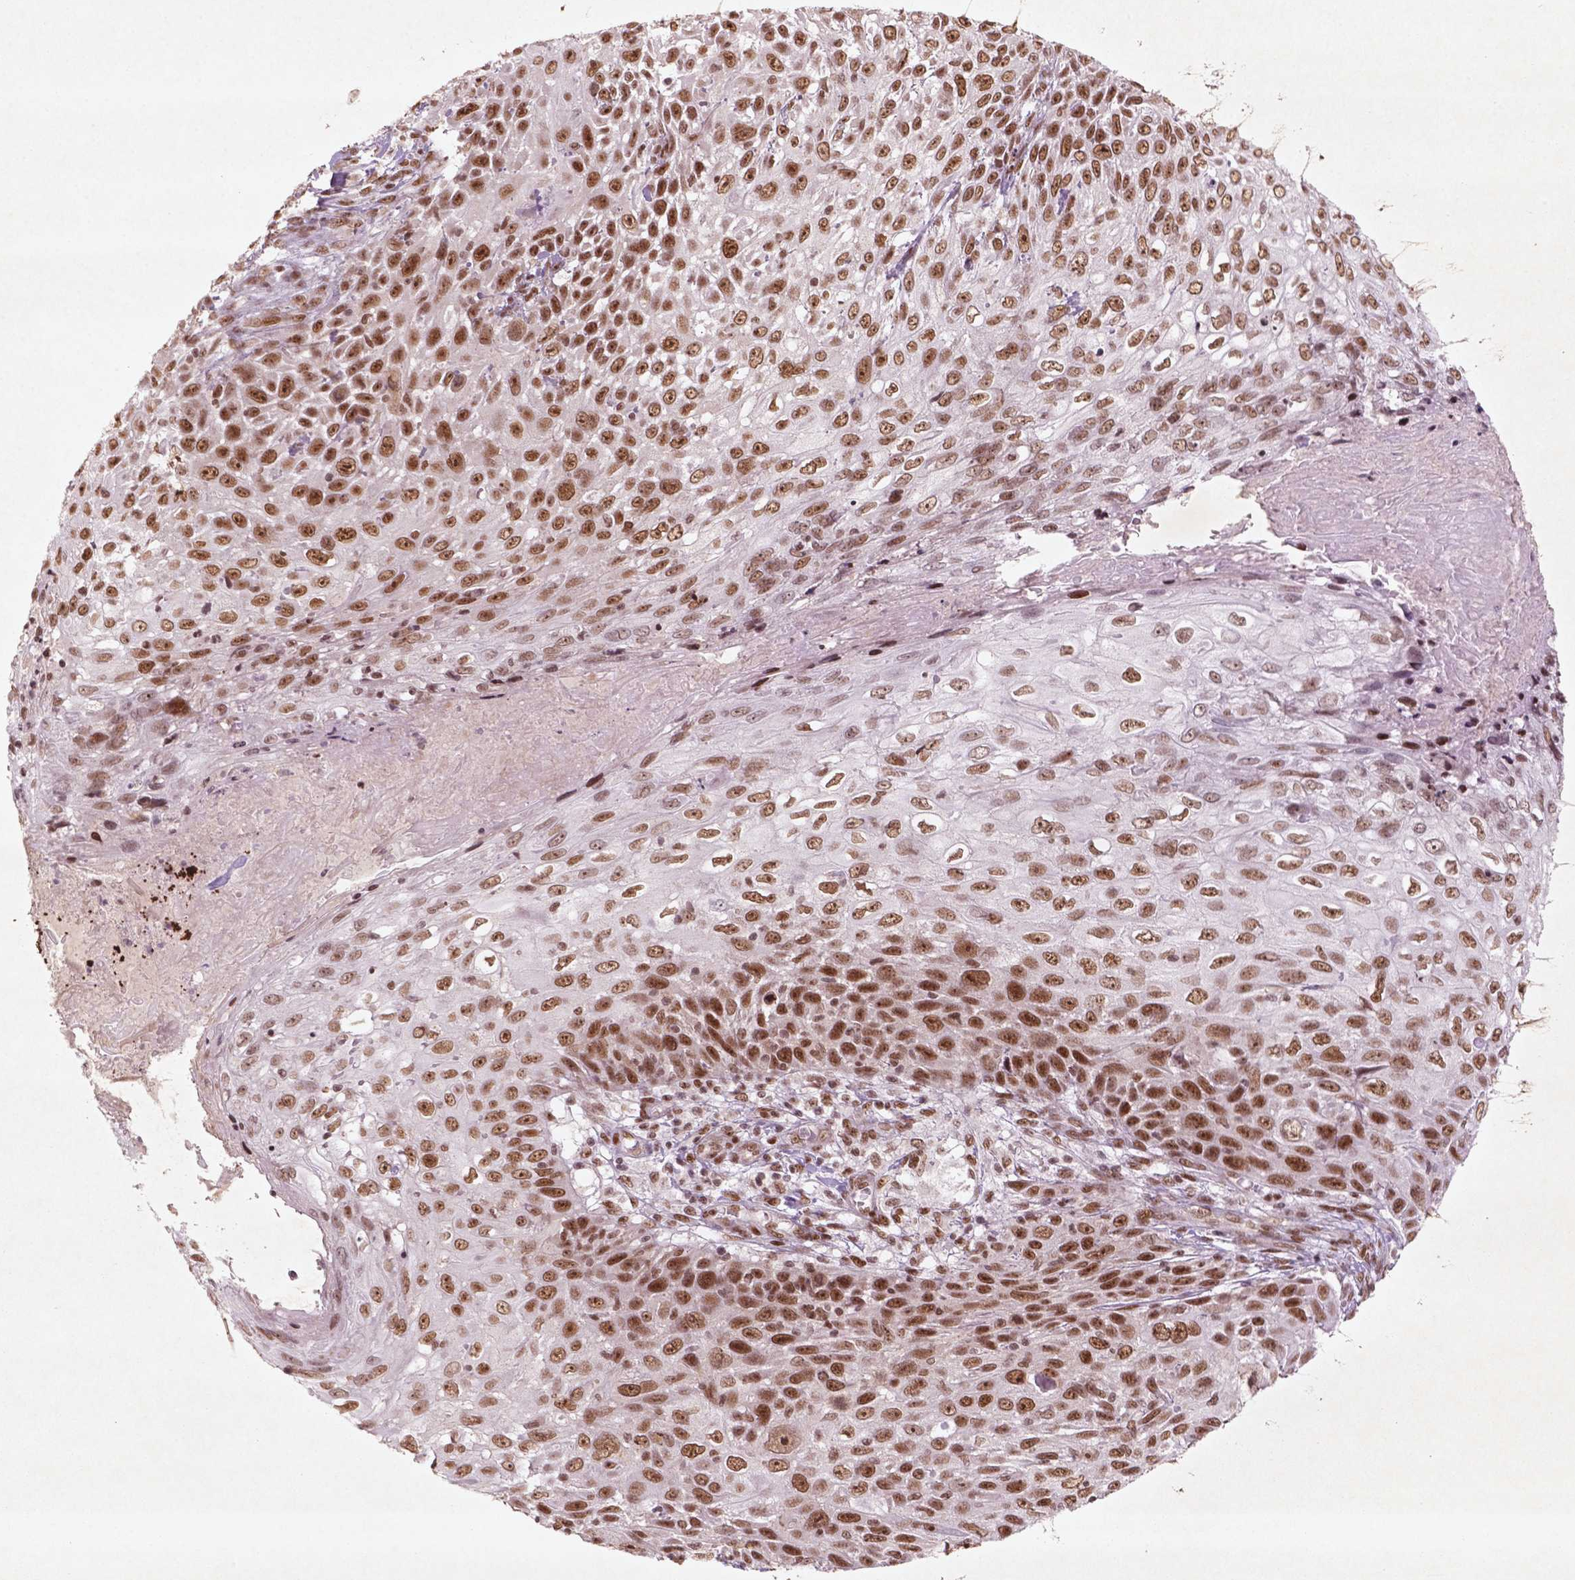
{"staining": {"intensity": "strong", "quantity": ">75%", "location": "nuclear"}, "tissue": "skin cancer", "cell_type": "Tumor cells", "image_type": "cancer", "snomed": [{"axis": "morphology", "description": "Squamous cell carcinoma, NOS"}, {"axis": "topography", "description": "Skin"}], "caption": "Tumor cells exhibit high levels of strong nuclear staining in approximately >75% of cells in human skin squamous cell carcinoma. (brown staining indicates protein expression, while blue staining denotes nuclei).", "gene": "HMG20B", "patient": {"sex": "male", "age": 92}}